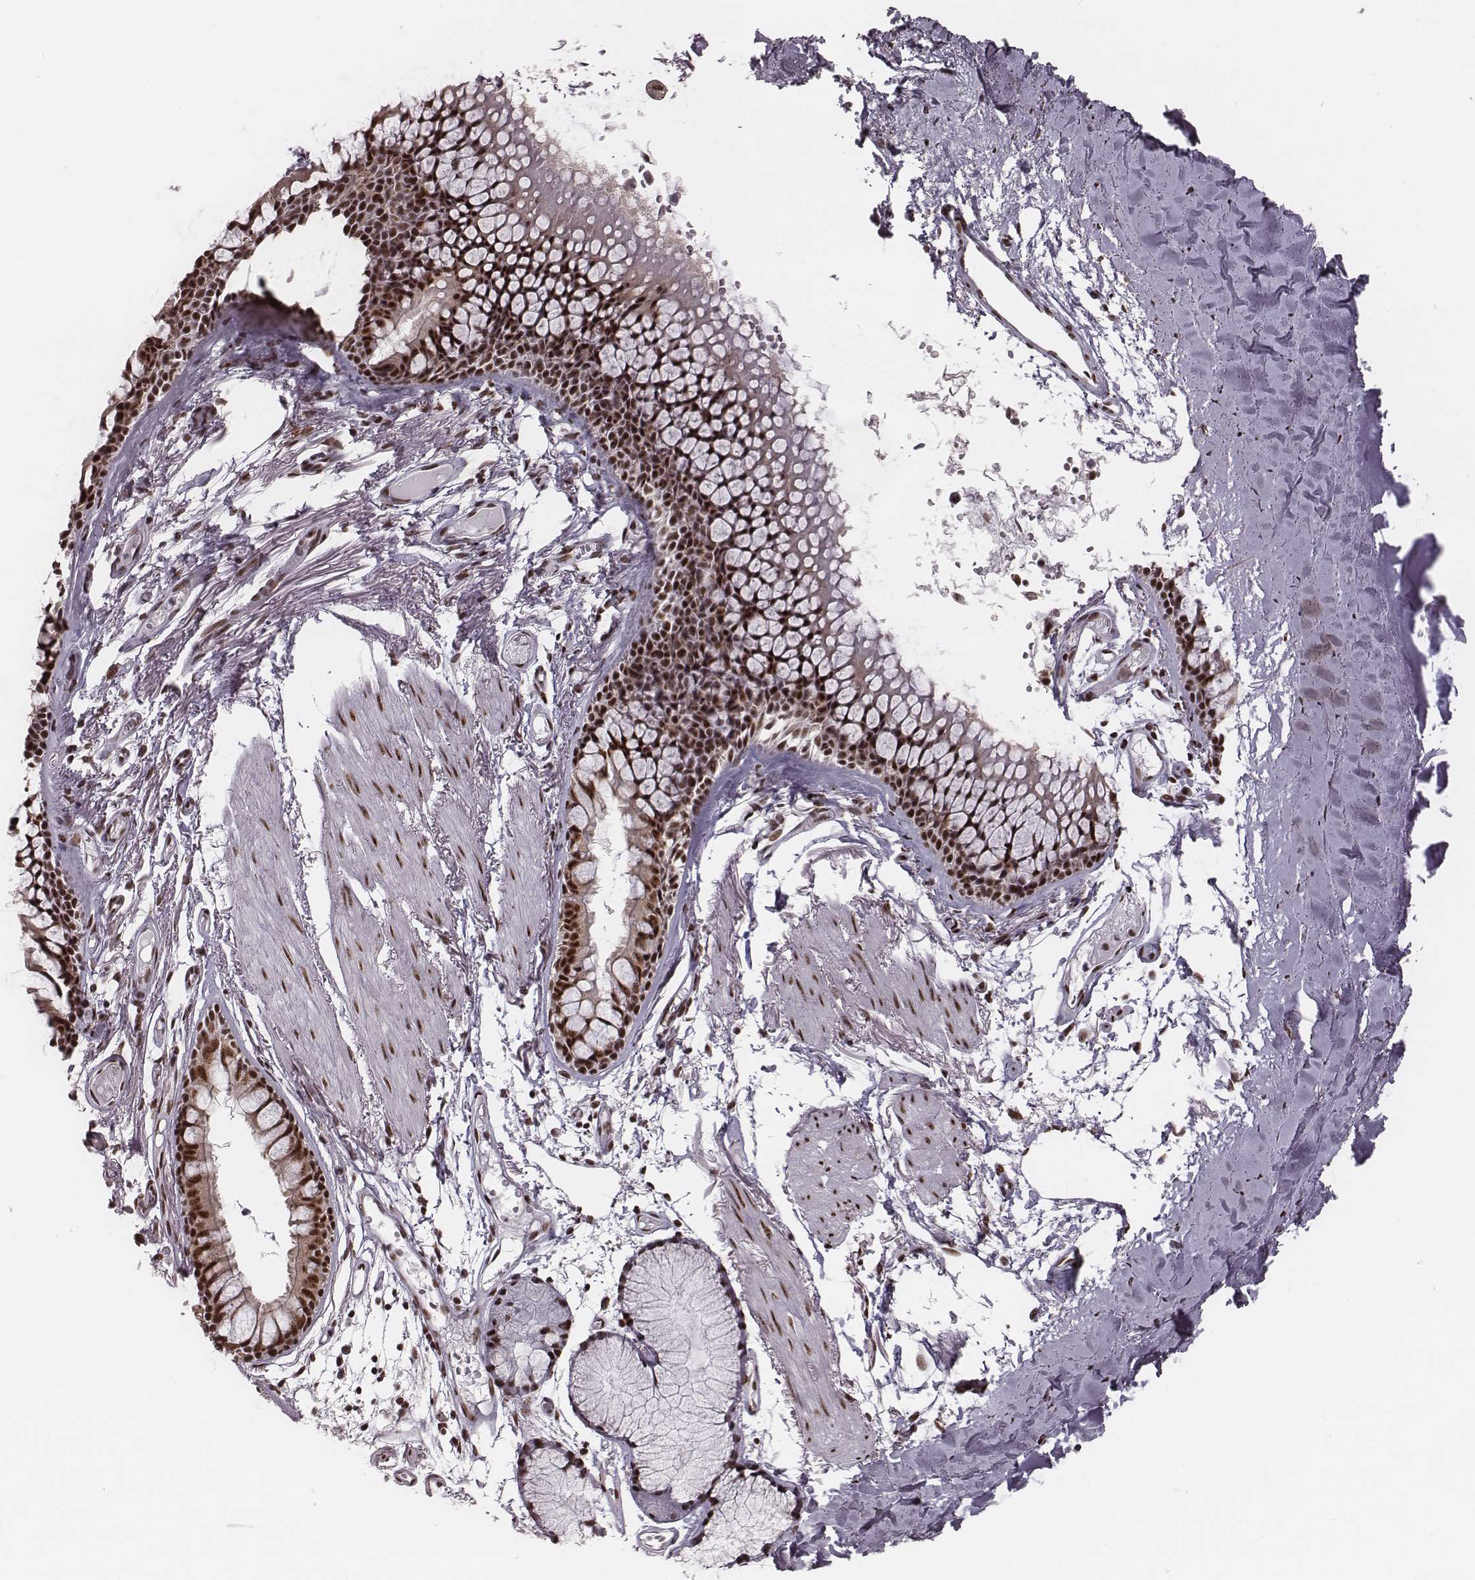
{"staining": {"intensity": "strong", "quantity": ">75%", "location": "nuclear"}, "tissue": "adipose tissue", "cell_type": "Adipocytes", "image_type": "normal", "snomed": [{"axis": "morphology", "description": "Normal tissue, NOS"}, {"axis": "topography", "description": "Cartilage tissue"}, {"axis": "topography", "description": "Bronchus"}], "caption": "This image demonstrates immunohistochemistry (IHC) staining of unremarkable human adipose tissue, with high strong nuclear expression in approximately >75% of adipocytes.", "gene": "LUC7L", "patient": {"sex": "female", "age": 79}}